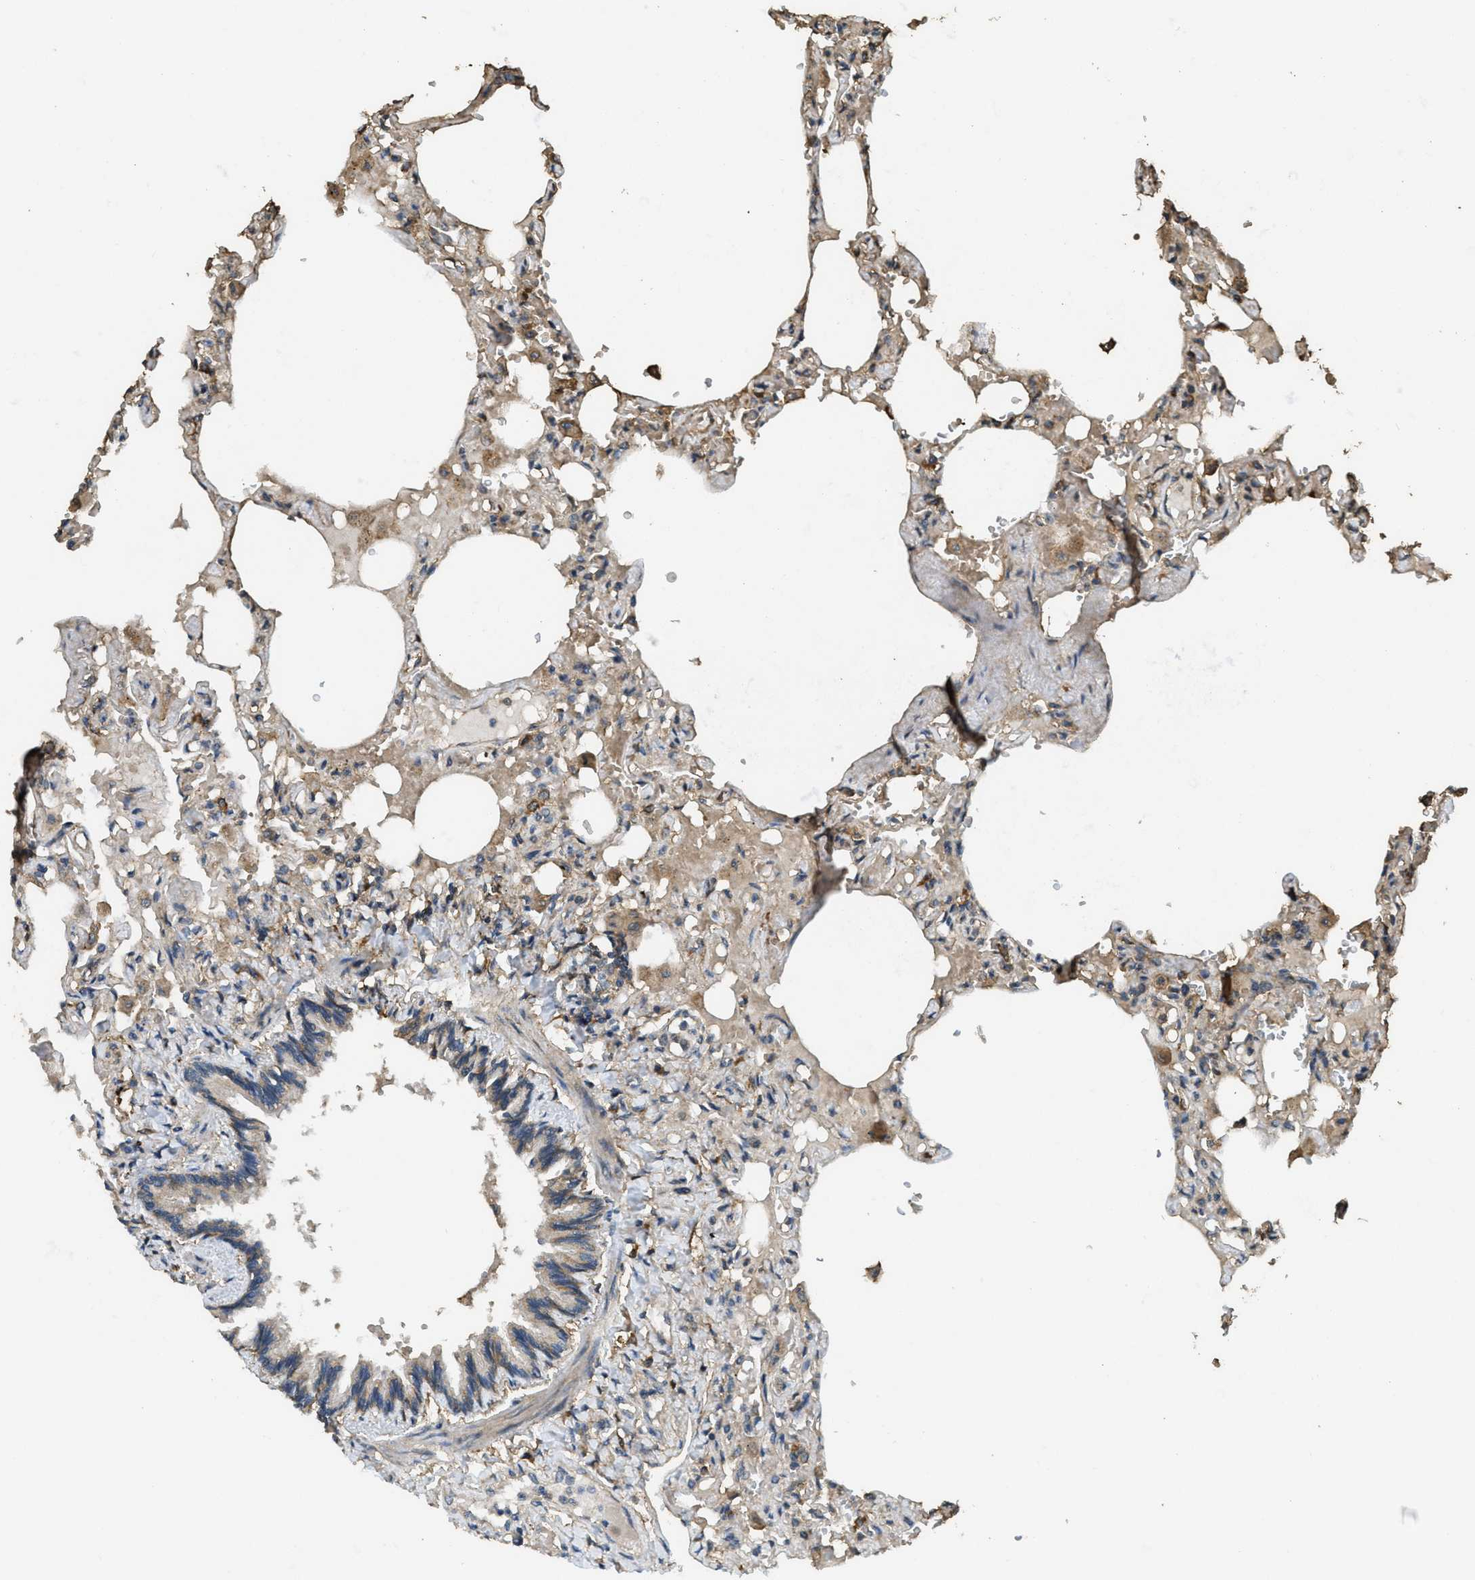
{"staining": {"intensity": "moderate", "quantity": "<25%", "location": "cytoplasmic/membranous"}, "tissue": "lung", "cell_type": "Alveolar cells", "image_type": "normal", "snomed": [{"axis": "morphology", "description": "Normal tissue, NOS"}, {"axis": "topography", "description": "Lung"}], "caption": "Protein analysis of benign lung exhibits moderate cytoplasmic/membranous staining in about <25% of alveolar cells. (Brightfield microscopy of DAB IHC at high magnification).", "gene": "CD276", "patient": {"sex": "male", "age": 21}}